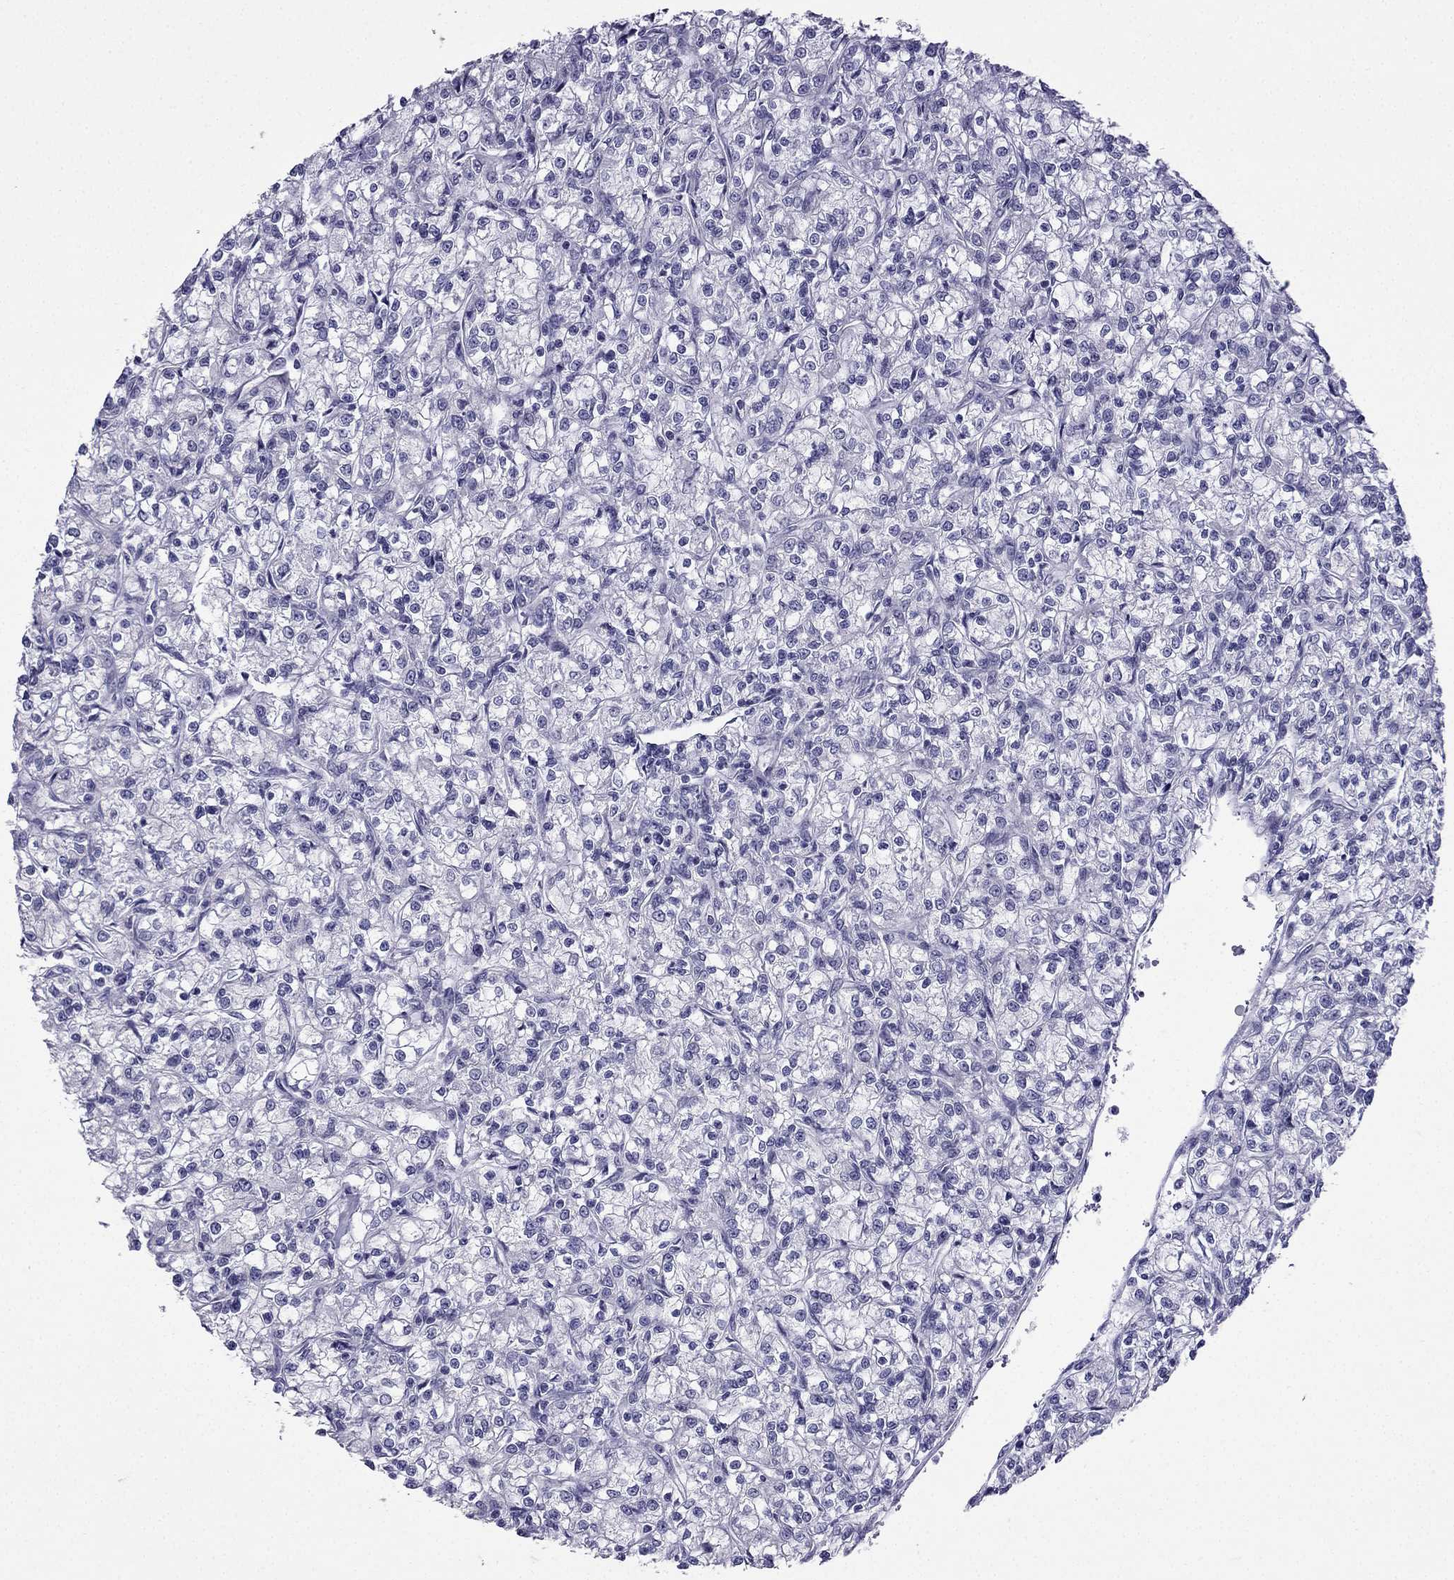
{"staining": {"intensity": "negative", "quantity": "none", "location": "none"}, "tissue": "renal cancer", "cell_type": "Tumor cells", "image_type": "cancer", "snomed": [{"axis": "morphology", "description": "Adenocarcinoma, NOS"}, {"axis": "topography", "description": "Kidney"}], "caption": "This is an immunohistochemistry (IHC) photomicrograph of adenocarcinoma (renal). There is no expression in tumor cells.", "gene": "POM121L12", "patient": {"sex": "female", "age": 59}}